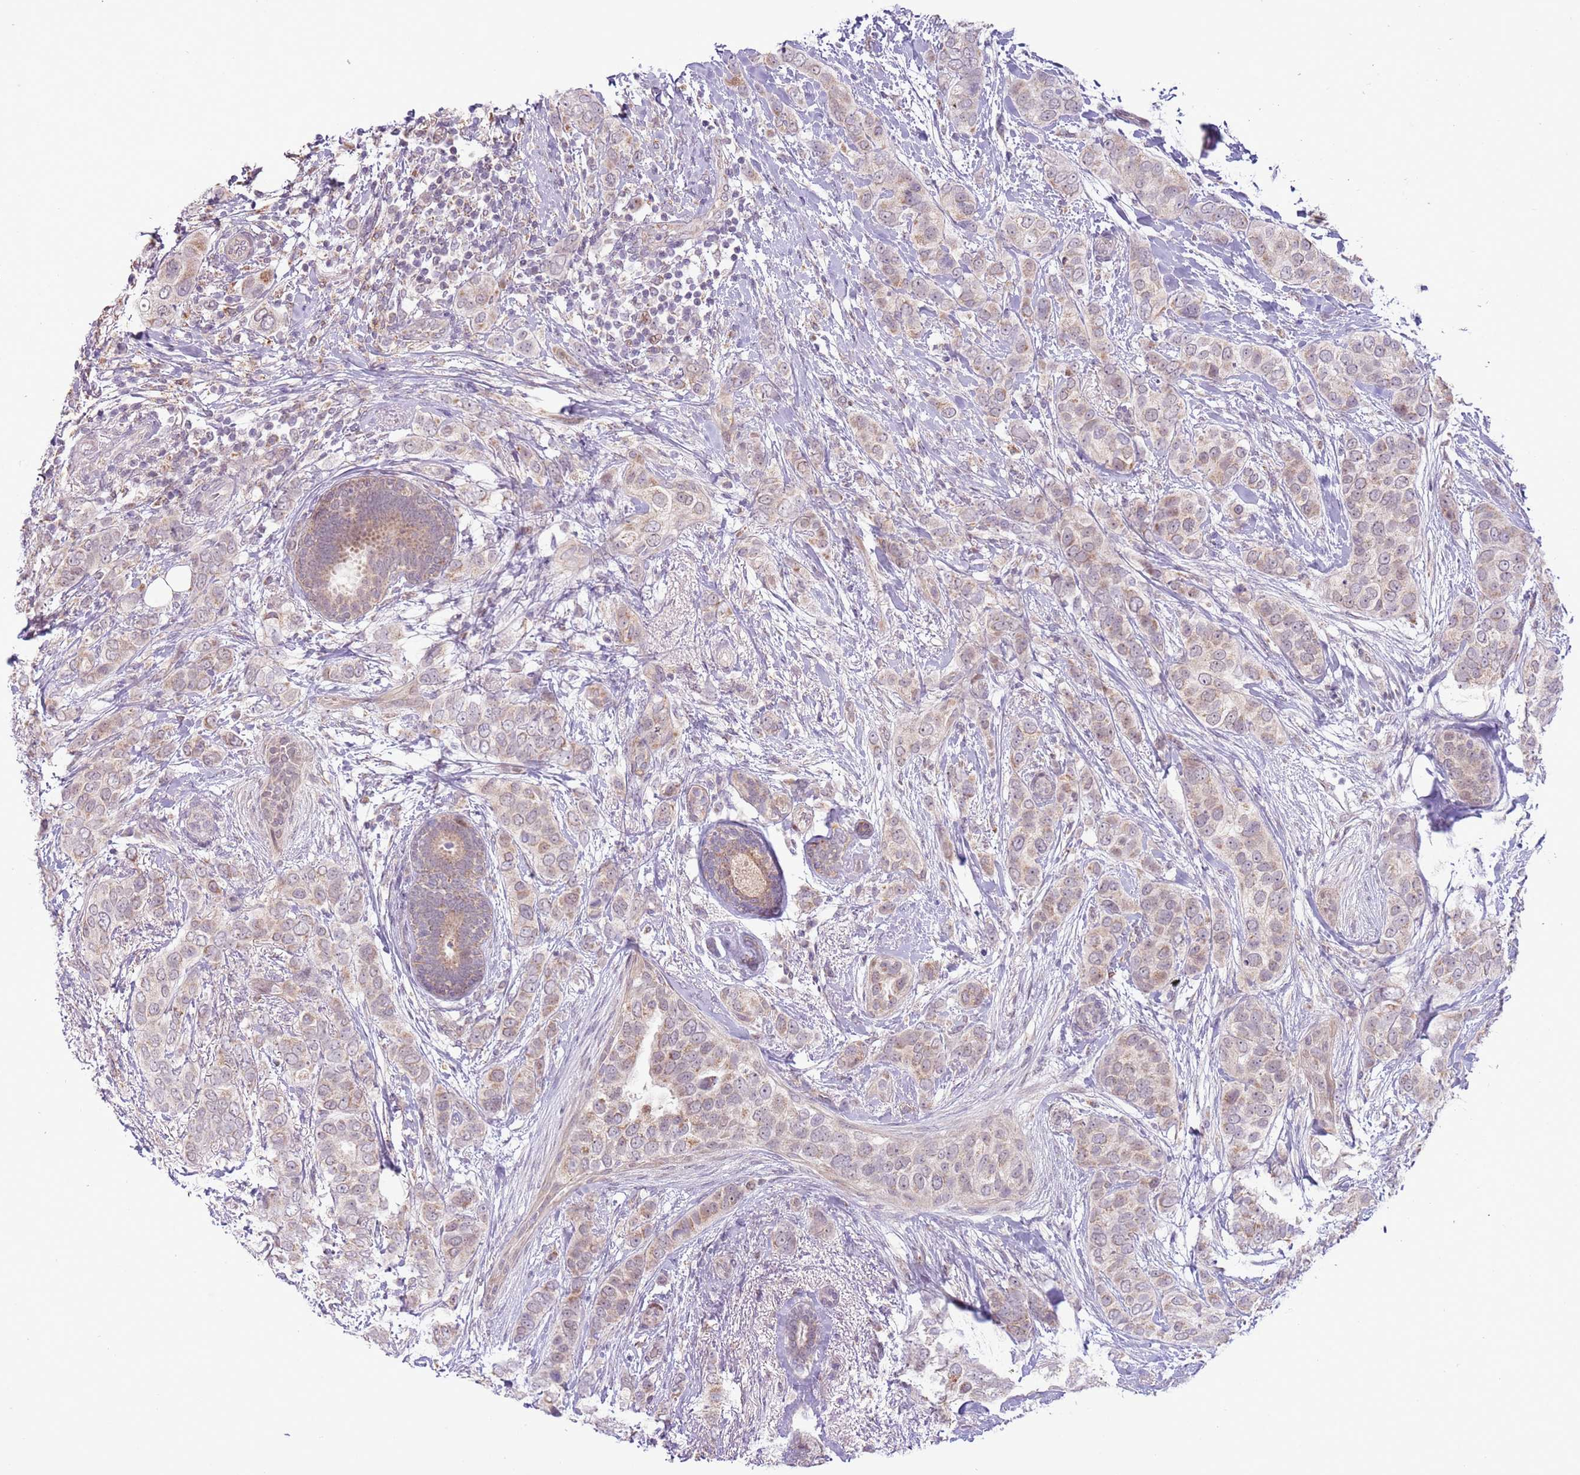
{"staining": {"intensity": "weak", "quantity": "25%-75%", "location": "cytoplasmic/membranous"}, "tissue": "breast cancer", "cell_type": "Tumor cells", "image_type": "cancer", "snomed": [{"axis": "morphology", "description": "Lobular carcinoma"}, {"axis": "topography", "description": "Breast"}], "caption": "Immunohistochemical staining of lobular carcinoma (breast) demonstrates low levels of weak cytoplasmic/membranous protein staining in approximately 25%-75% of tumor cells.", "gene": "MLLT11", "patient": {"sex": "female", "age": 51}}